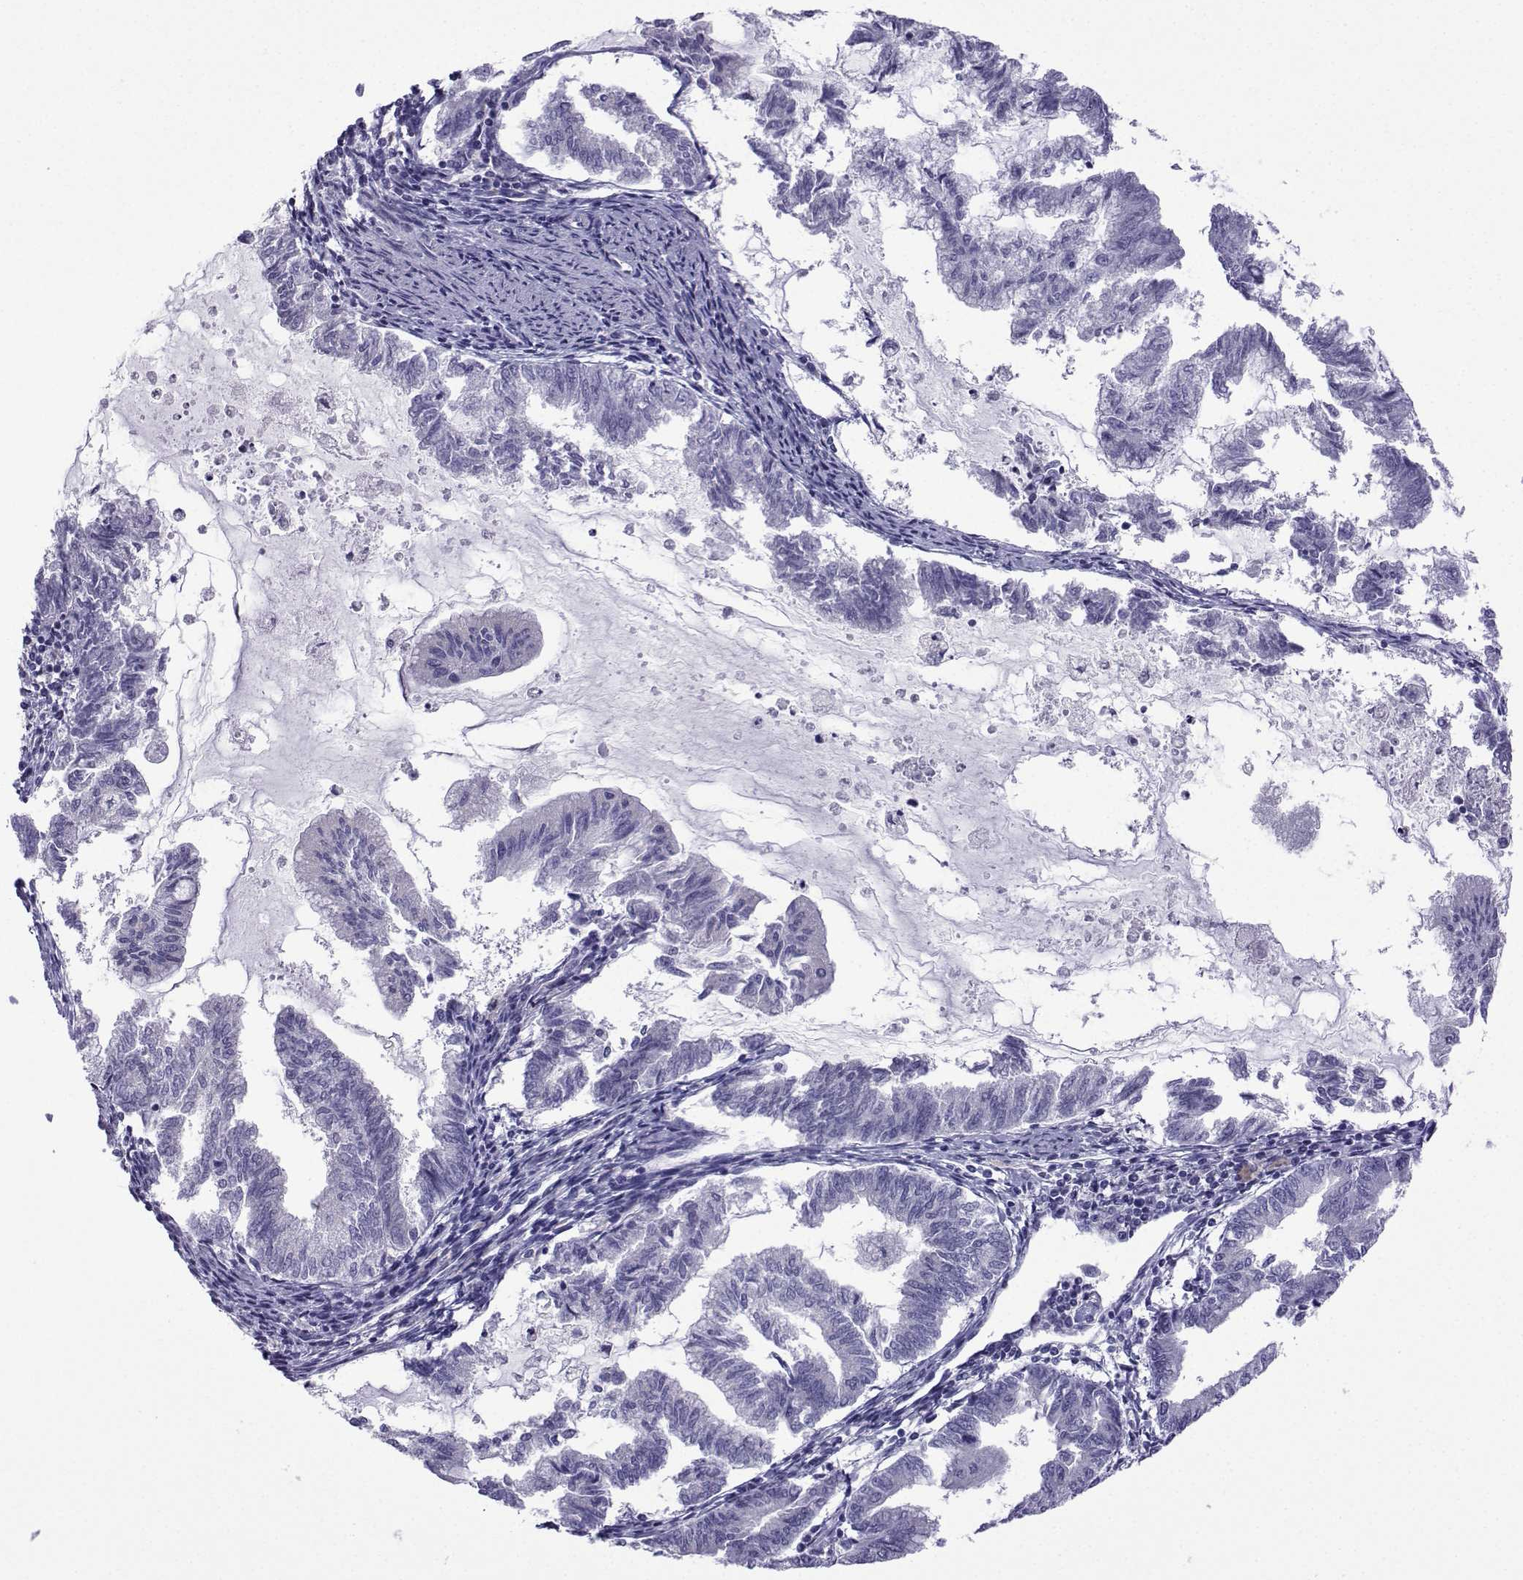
{"staining": {"intensity": "negative", "quantity": "none", "location": "none"}, "tissue": "endometrial cancer", "cell_type": "Tumor cells", "image_type": "cancer", "snomed": [{"axis": "morphology", "description": "Adenocarcinoma, NOS"}, {"axis": "topography", "description": "Endometrium"}], "caption": "Tumor cells are negative for protein expression in human adenocarcinoma (endometrial). (Brightfield microscopy of DAB IHC at high magnification).", "gene": "CFAP70", "patient": {"sex": "female", "age": 79}}